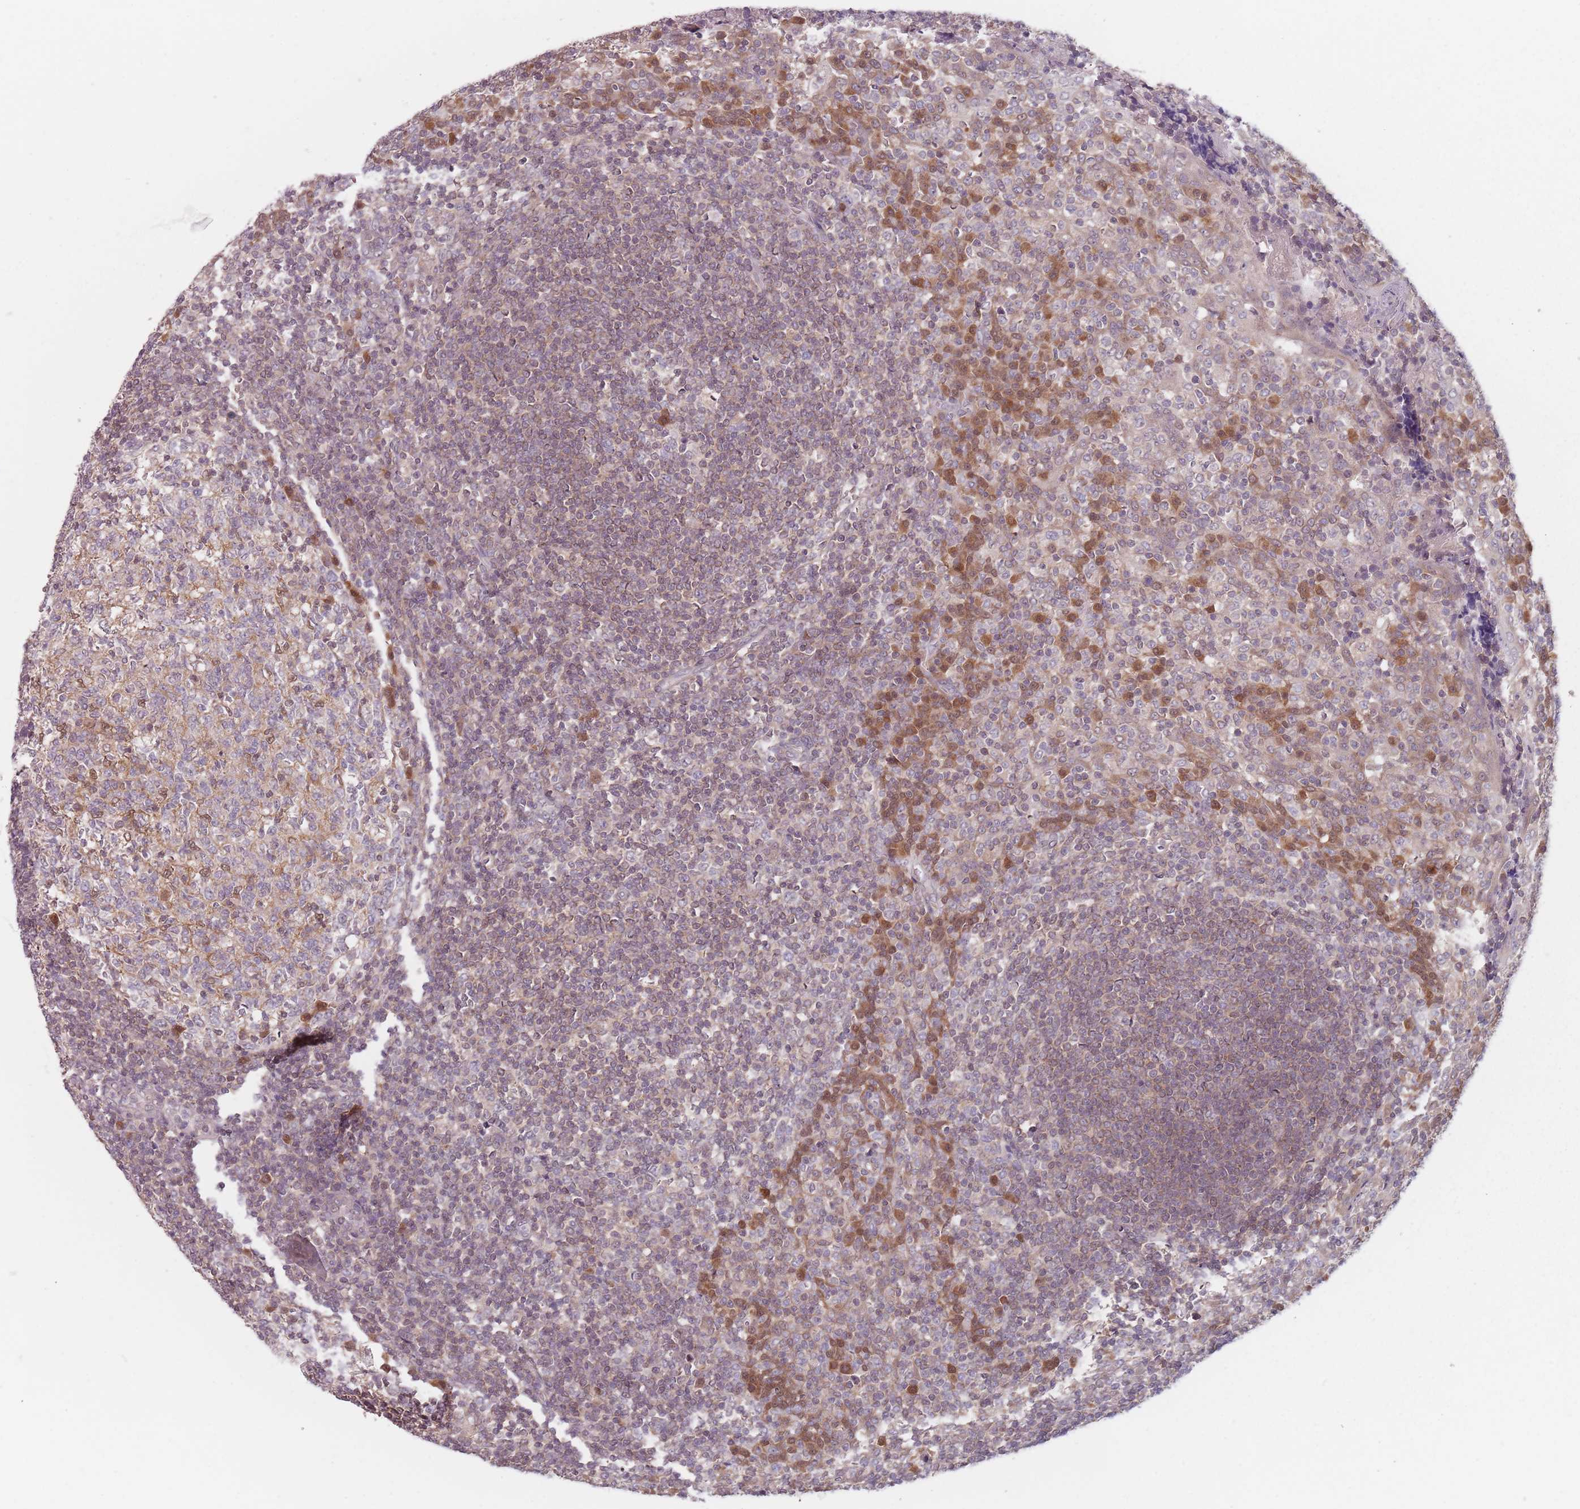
{"staining": {"intensity": "weak", "quantity": "<25%", "location": "cytoplasmic/membranous,nuclear"}, "tissue": "tonsil", "cell_type": "Germinal center cells", "image_type": "normal", "snomed": [{"axis": "morphology", "description": "Normal tissue, NOS"}, {"axis": "topography", "description": "Tonsil"}], "caption": "Photomicrograph shows no protein positivity in germinal center cells of benign tonsil. The staining is performed using DAB brown chromogen with nuclei counter-stained in using hematoxylin.", "gene": "NAXE", "patient": {"sex": "female", "age": 19}}